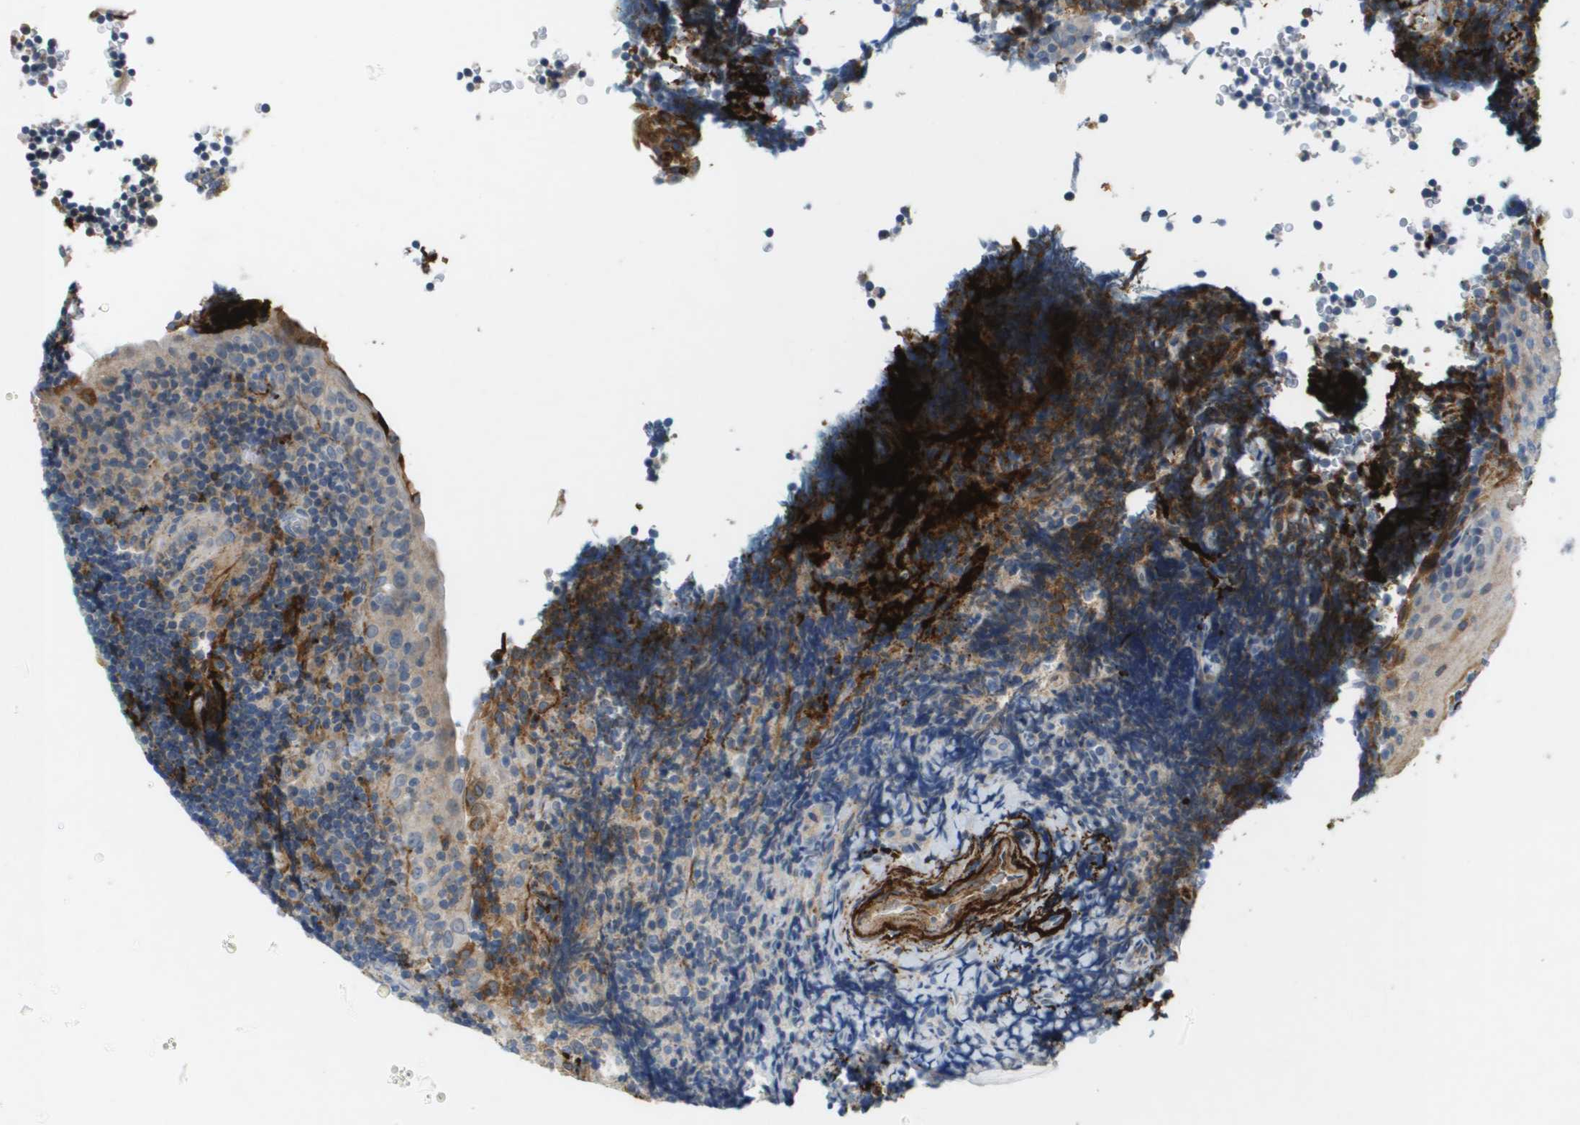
{"staining": {"intensity": "negative", "quantity": "none", "location": "none"}, "tissue": "tonsil", "cell_type": "Germinal center cells", "image_type": "normal", "snomed": [{"axis": "morphology", "description": "Normal tissue, NOS"}, {"axis": "topography", "description": "Tonsil"}], "caption": "Germinal center cells show no significant positivity in normal tonsil.", "gene": "VTN", "patient": {"sex": "male", "age": 37}}